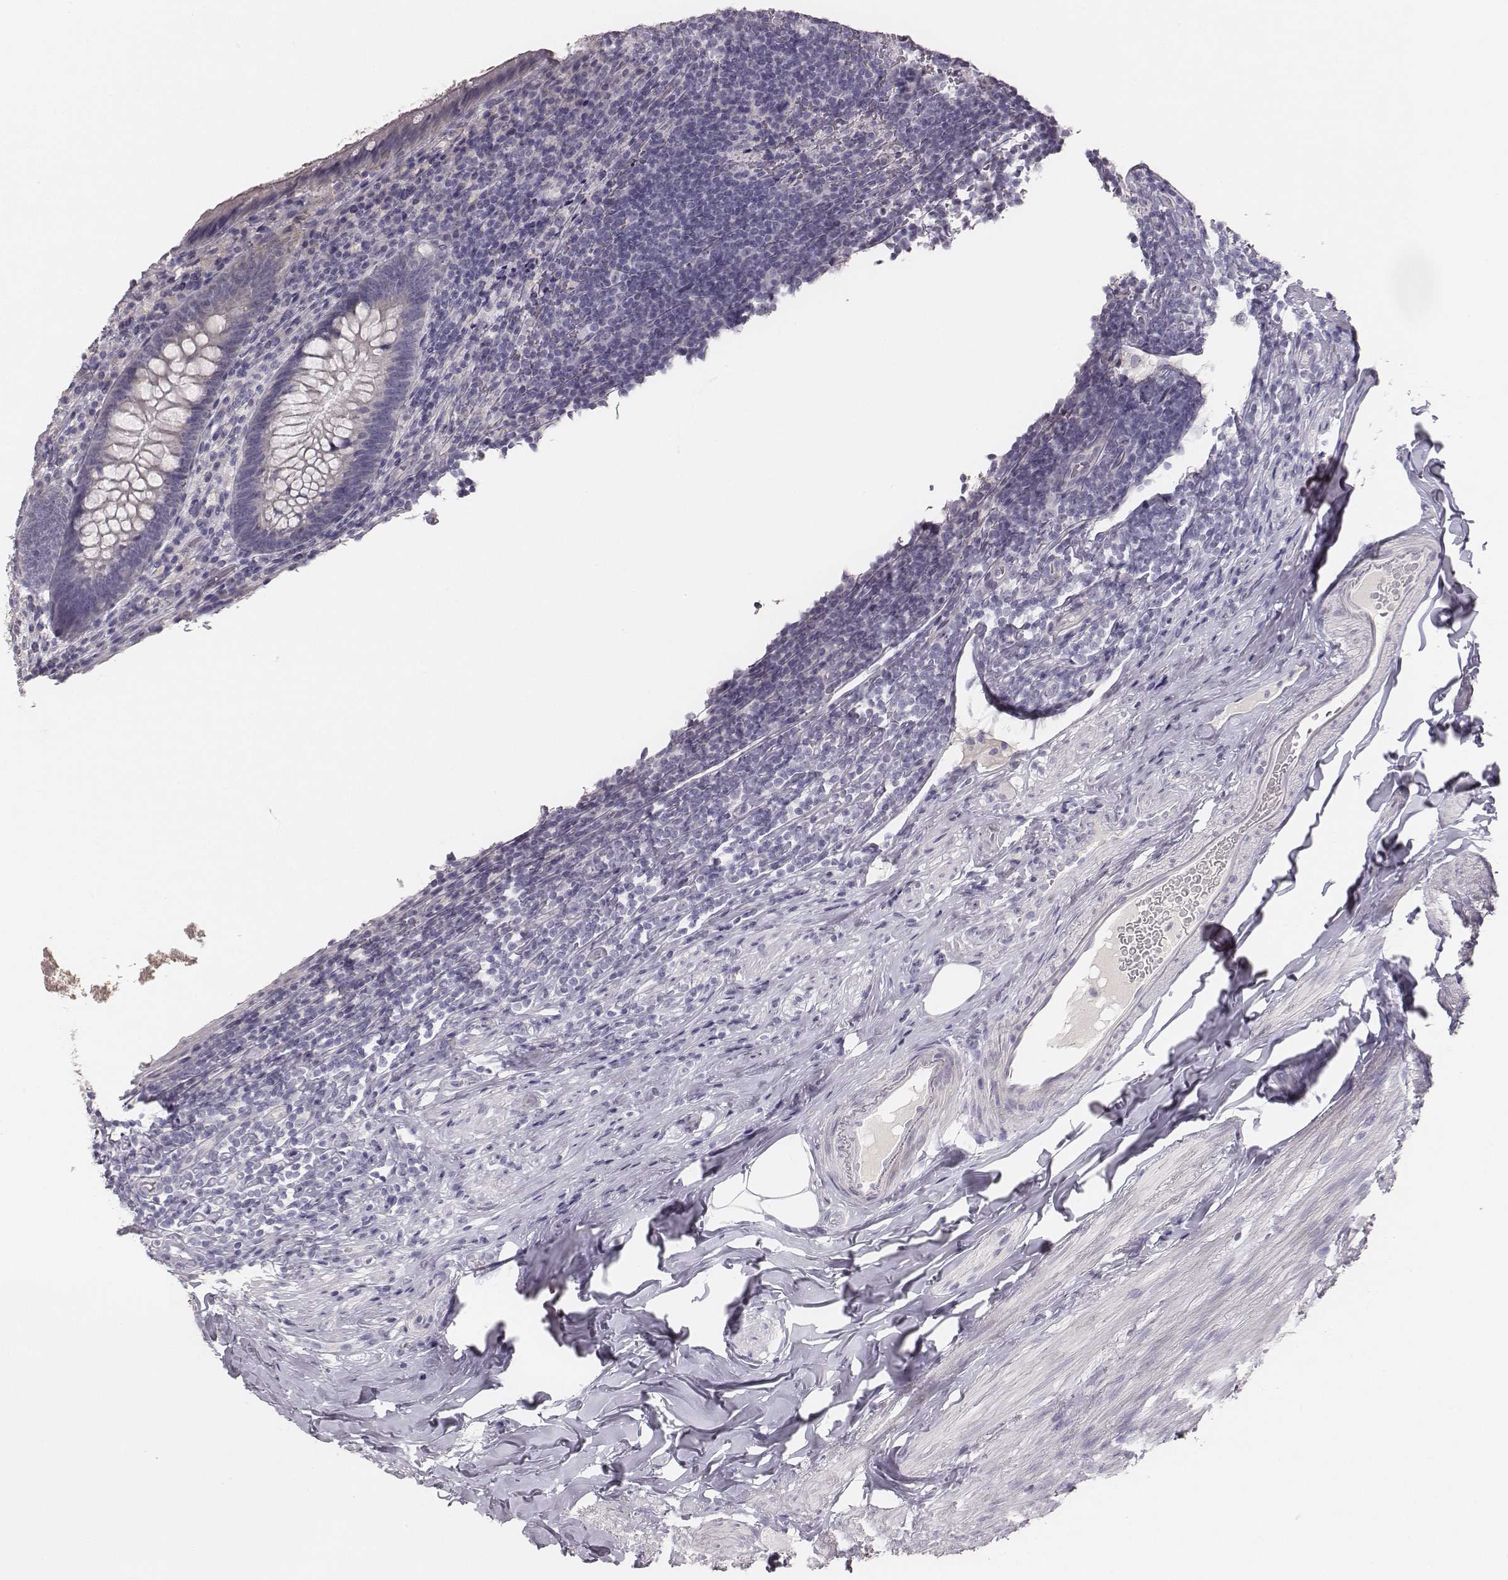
{"staining": {"intensity": "negative", "quantity": "none", "location": "none"}, "tissue": "appendix", "cell_type": "Glandular cells", "image_type": "normal", "snomed": [{"axis": "morphology", "description": "Normal tissue, NOS"}, {"axis": "topography", "description": "Appendix"}], "caption": "High power microscopy photomicrograph of an immunohistochemistry histopathology image of benign appendix, revealing no significant expression in glandular cells.", "gene": "MYH6", "patient": {"sex": "male", "age": 47}}